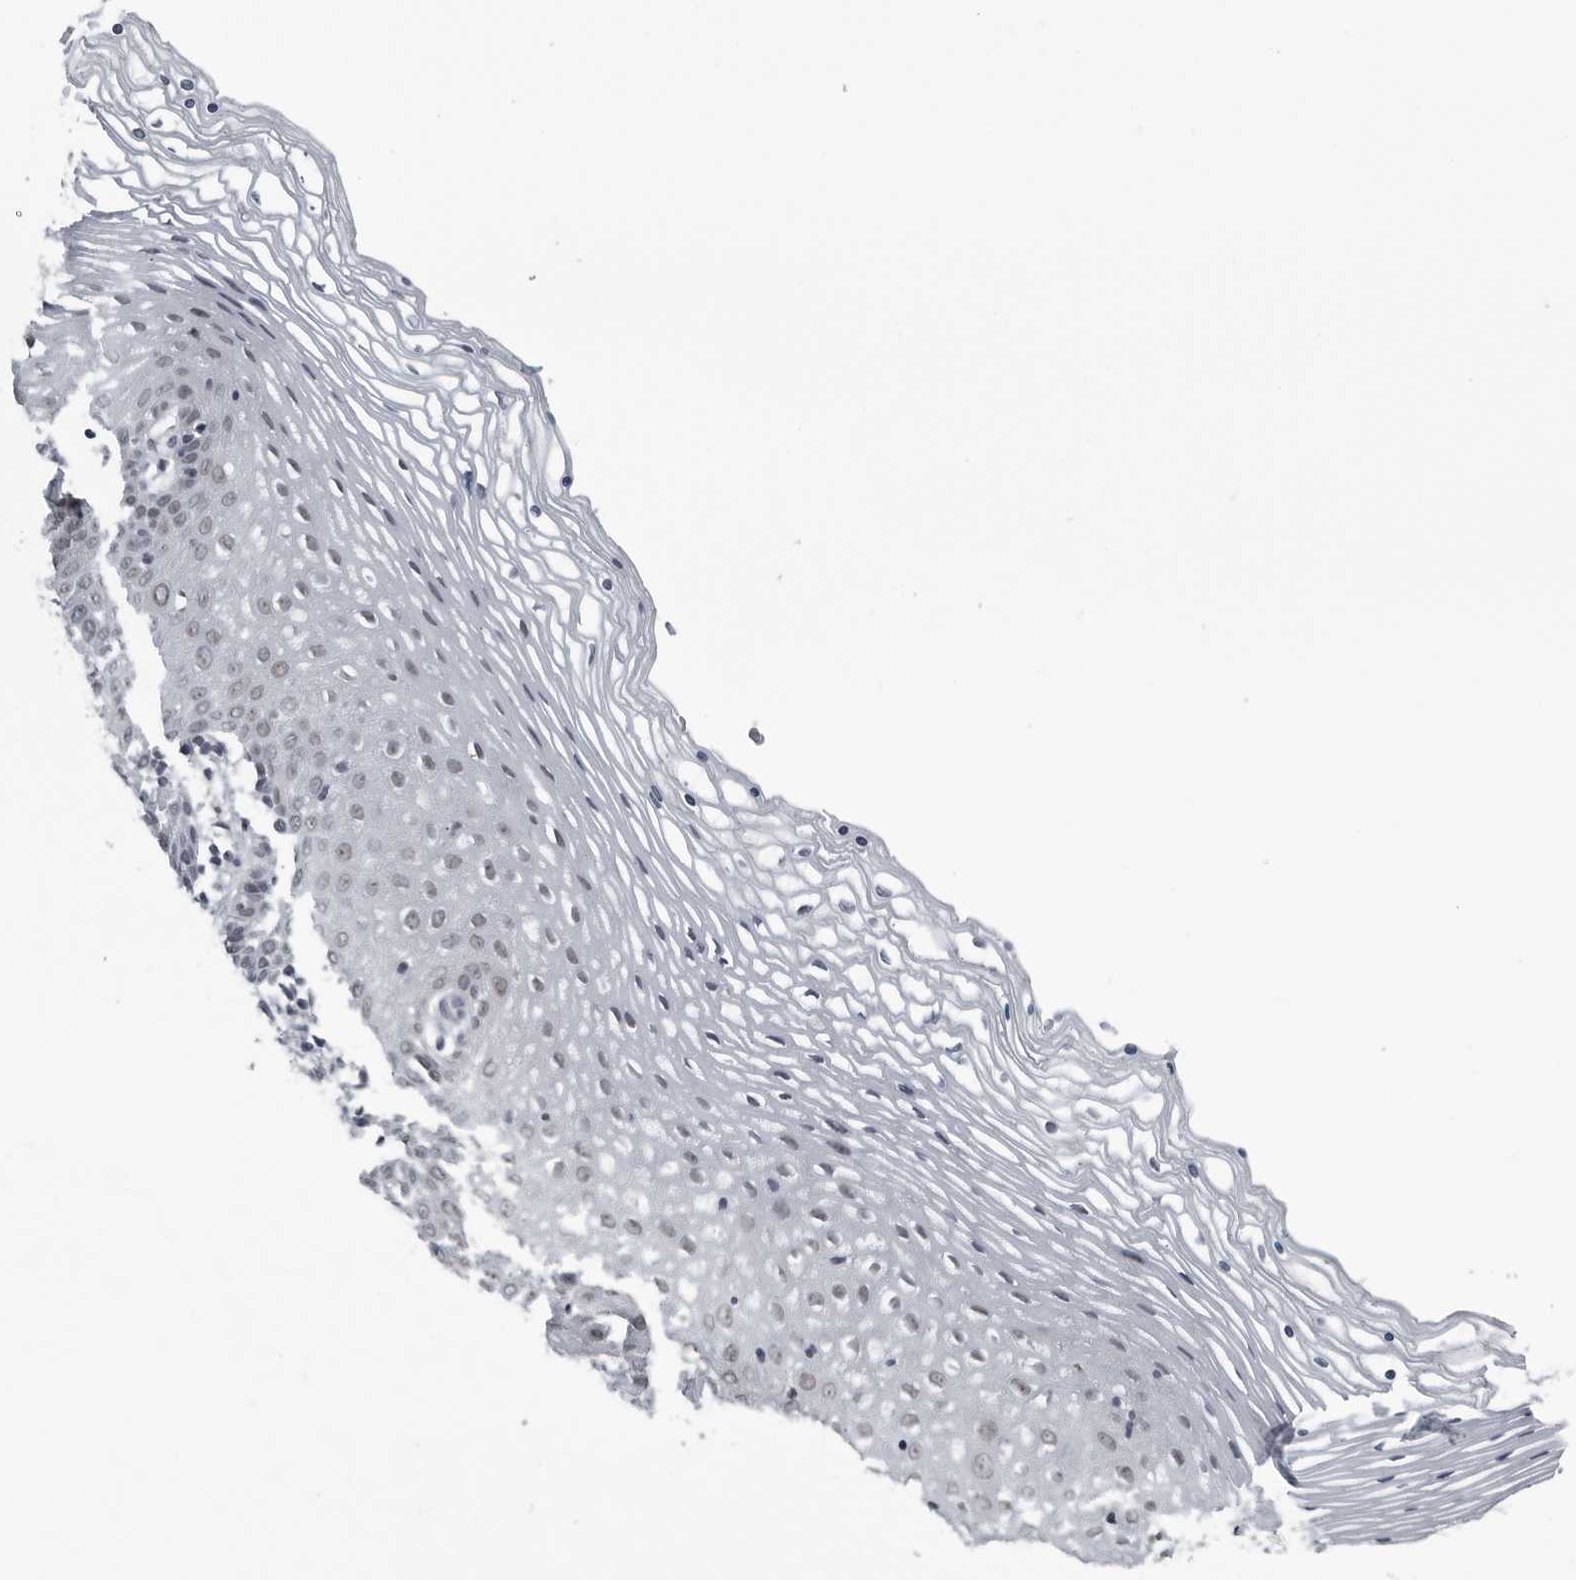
{"staining": {"intensity": "weak", "quantity": "25%-75%", "location": "nuclear"}, "tissue": "vagina", "cell_type": "Squamous epithelial cells", "image_type": "normal", "snomed": [{"axis": "morphology", "description": "Normal tissue, NOS"}, {"axis": "topography", "description": "Vagina"}], "caption": "A low amount of weak nuclear positivity is present in about 25%-75% of squamous epithelial cells in unremarkable vagina.", "gene": "AKR1A1", "patient": {"sex": "female", "age": 32}}